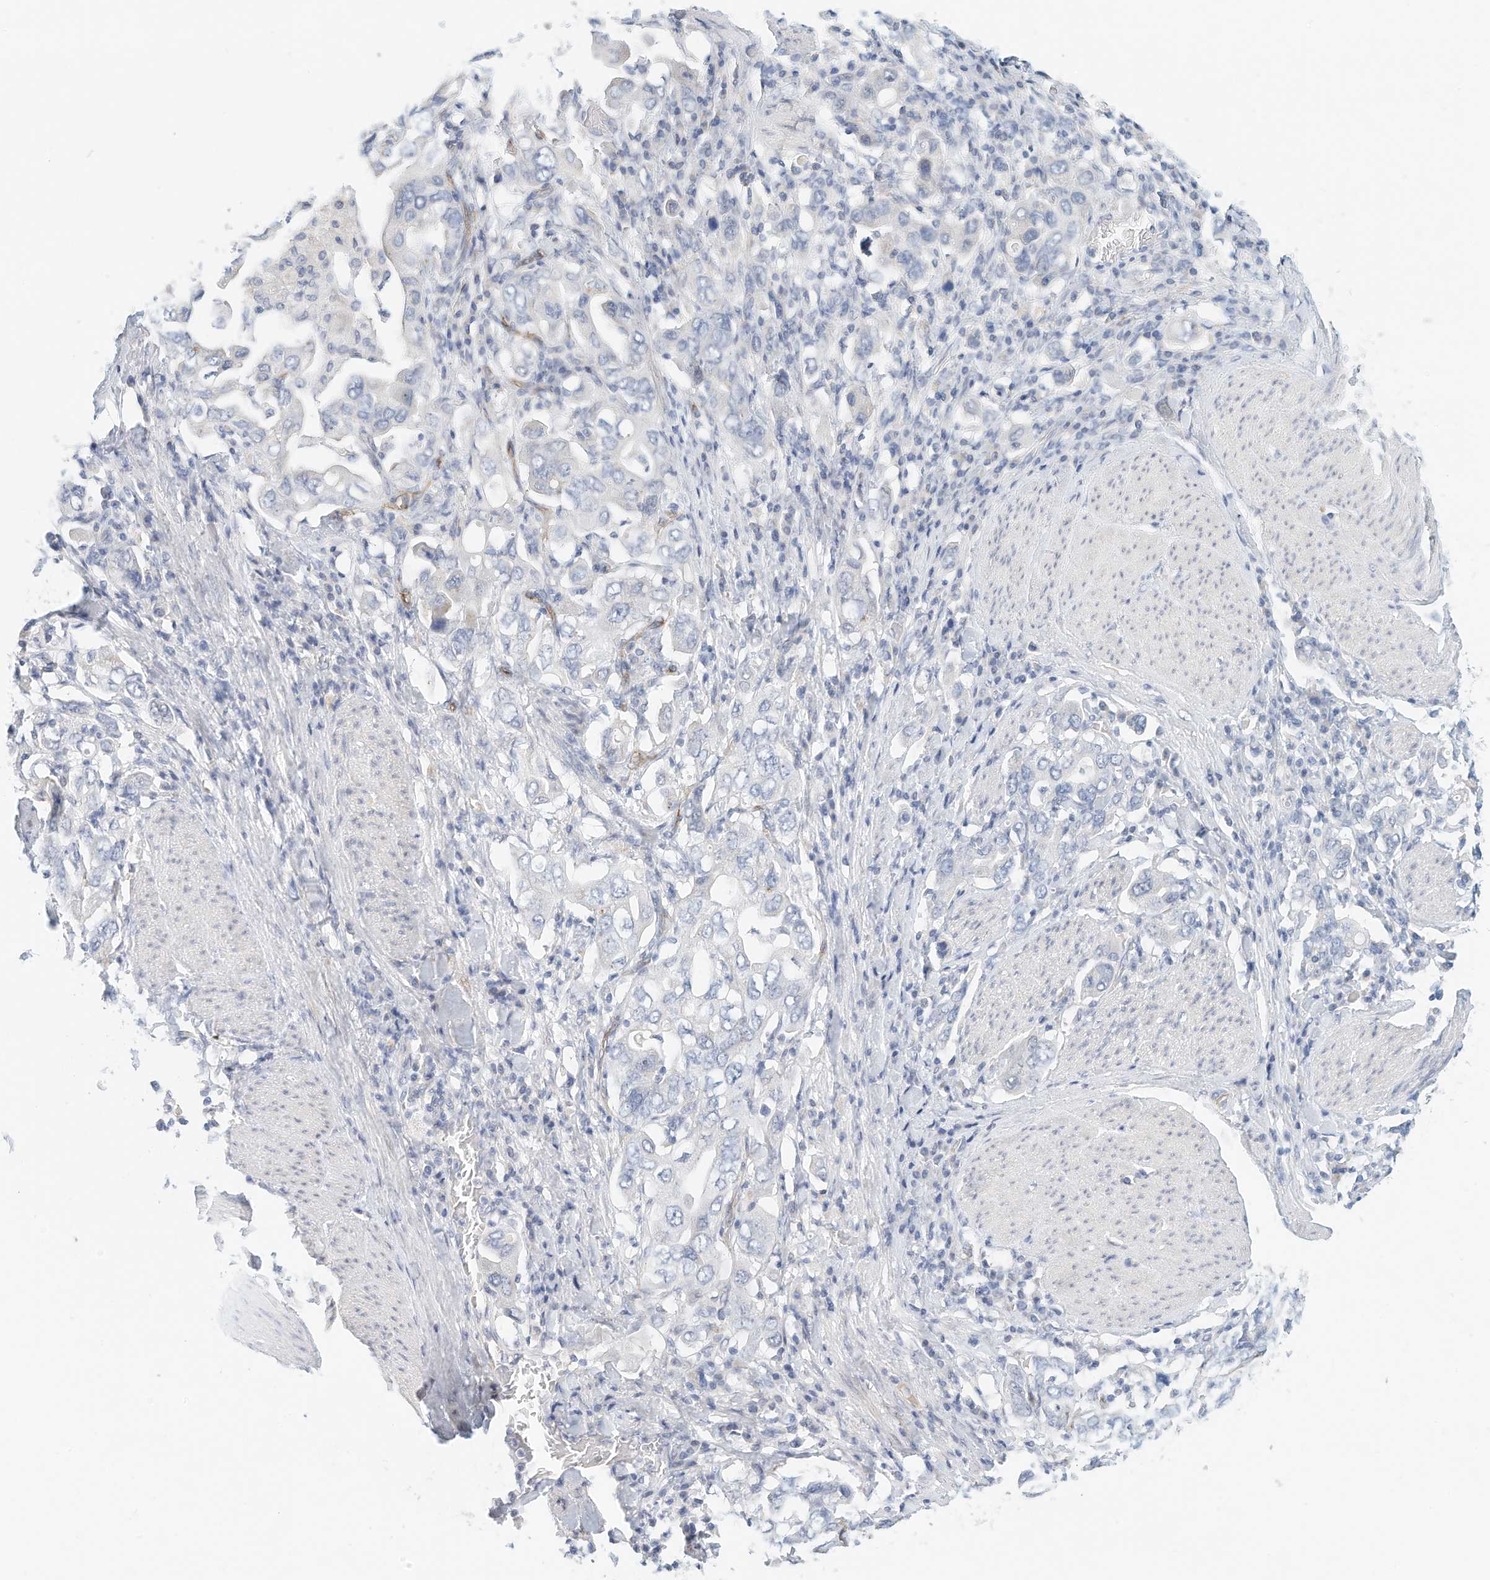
{"staining": {"intensity": "negative", "quantity": "none", "location": "none"}, "tissue": "stomach cancer", "cell_type": "Tumor cells", "image_type": "cancer", "snomed": [{"axis": "morphology", "description": "Adenocarcinoma, NOS"}, {"axis": "topography", "description": "Stomach, upper"}], "caption": "The immunohistochemistry (IHC) photomicrograph has no significant expression in tumor cells of stomach adenocarcinoma tissue.", "gene": "ARHGAP28", "patient": {"sex": "male", "age": 62}}